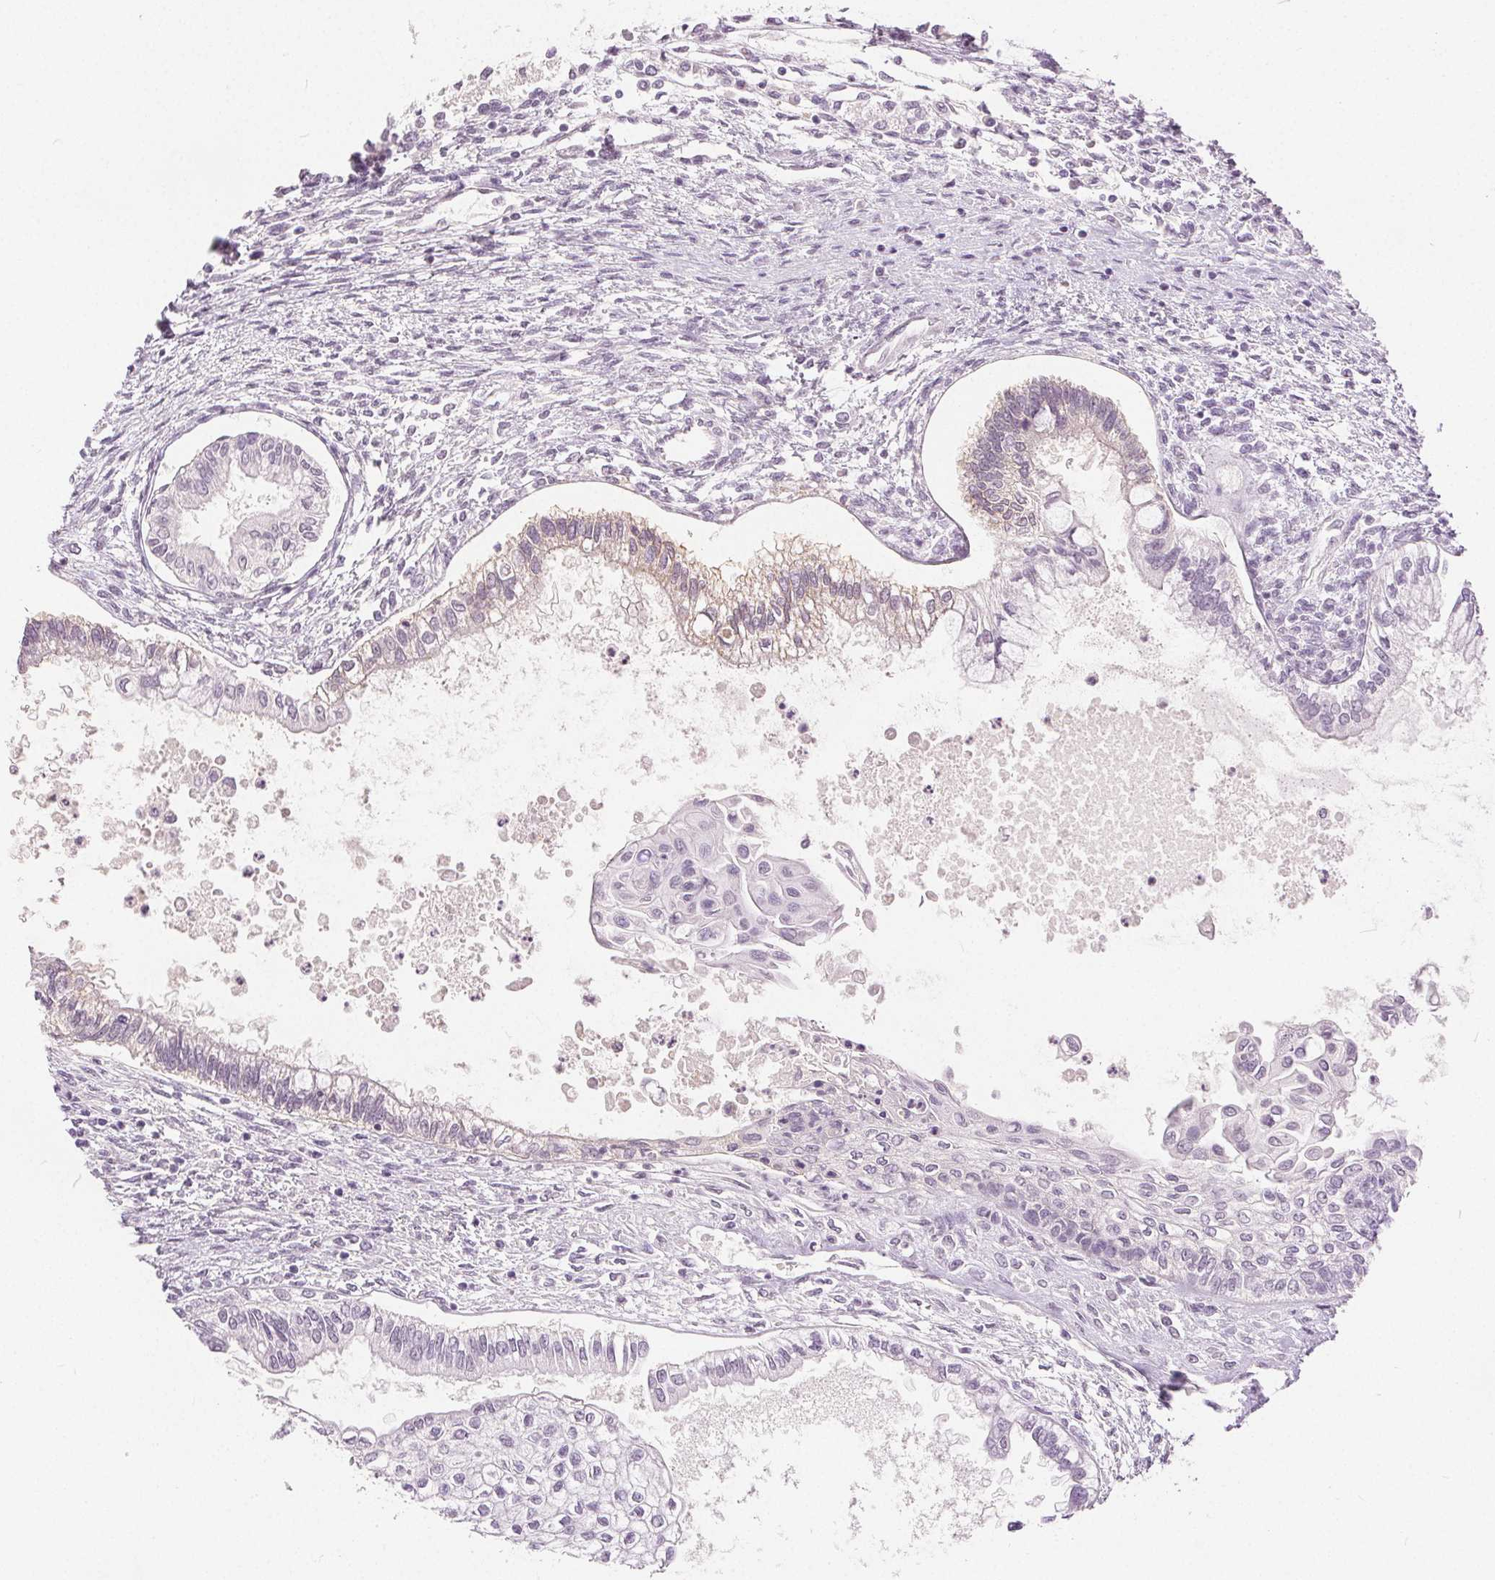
{"staining": {"intensity": "weak", "quantity": "<25%", "location": "cytoplasmic/membranous"}, "tissue": "testis cancer", "cell_type": "Tumor cells", "image_type": "cancer", "snomed": [{"axis": "morphology", "description": "Carcinoma, Embryonal, NOS"}, {"axis": "topography", "description": "Testis"}], "caption": "Immunohistochemistry (IHC) histopathology image of neoplastic tissue: human testis embryonal carcinoma stained with DAB demonstrates no significant protein positivity in tumor cells. The staining is performed using DAB (3,3'-diaminobenzidine) brown chromogen with nuclei counter-stained in using hematoxylin.", "gene": "CA12", "patient": {"sex": "male", "age": 37}}